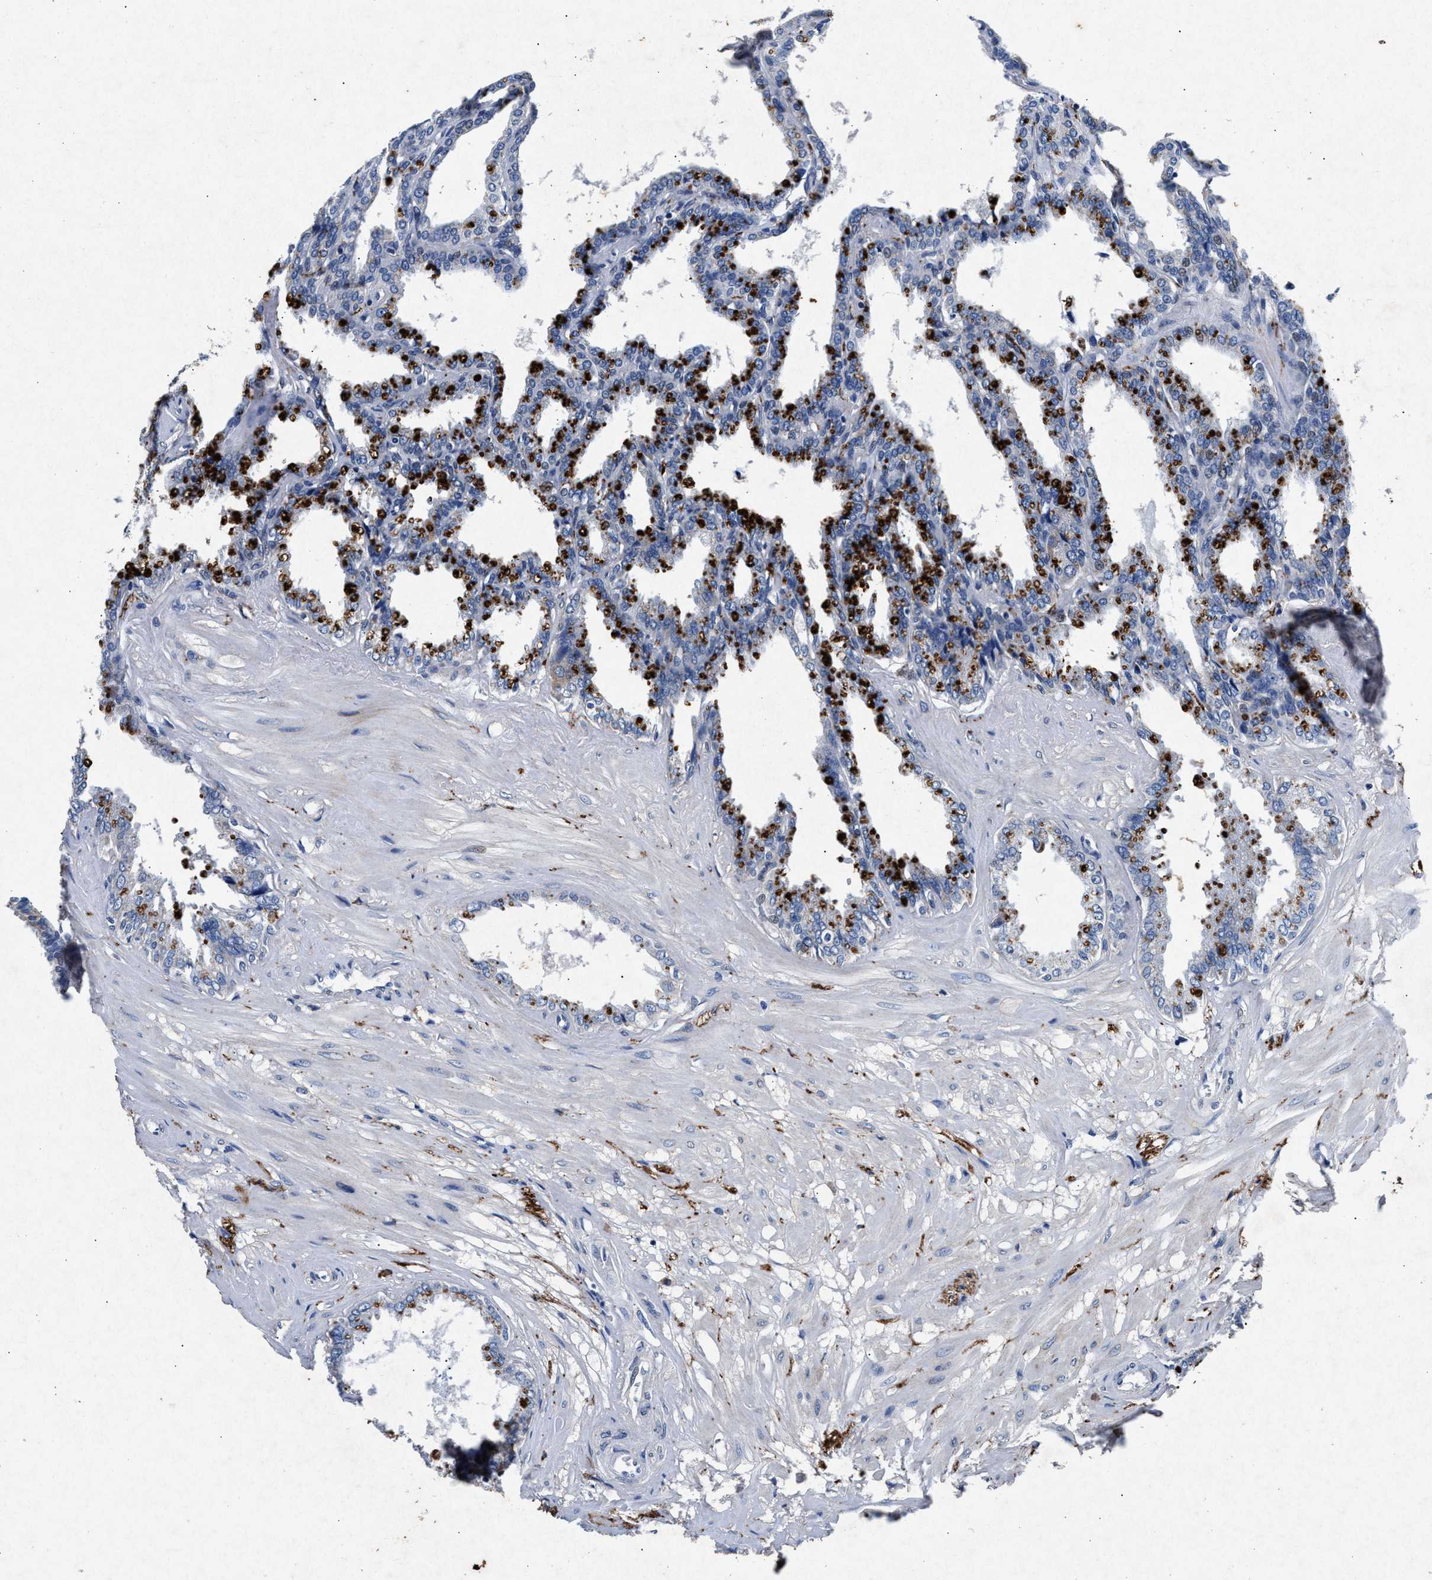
{"staining": {"intensity": "strong", "quantity": "25%-75%", "location": "cytoplasmic/membranous"}, "tissue": "seminal vesicle", "cell_type": "Glandular cells", "image_type": "normal", "snomed": [{"axis": "morphology", "description": "Normal tissue, NOS"}, {"axis": "topography", "description": "Seminal veicle"}], "caption": "Immunohistochemistry (IHC) histopathology image of benign seminal vesicle stained for a protein (brown), which exhibits high levels of strong cytoplasmic/membranous staining in approximately 25%-75% of glandular cells.", "gene": "MAP6", "patient": {"sex": "male", "age": 46}}